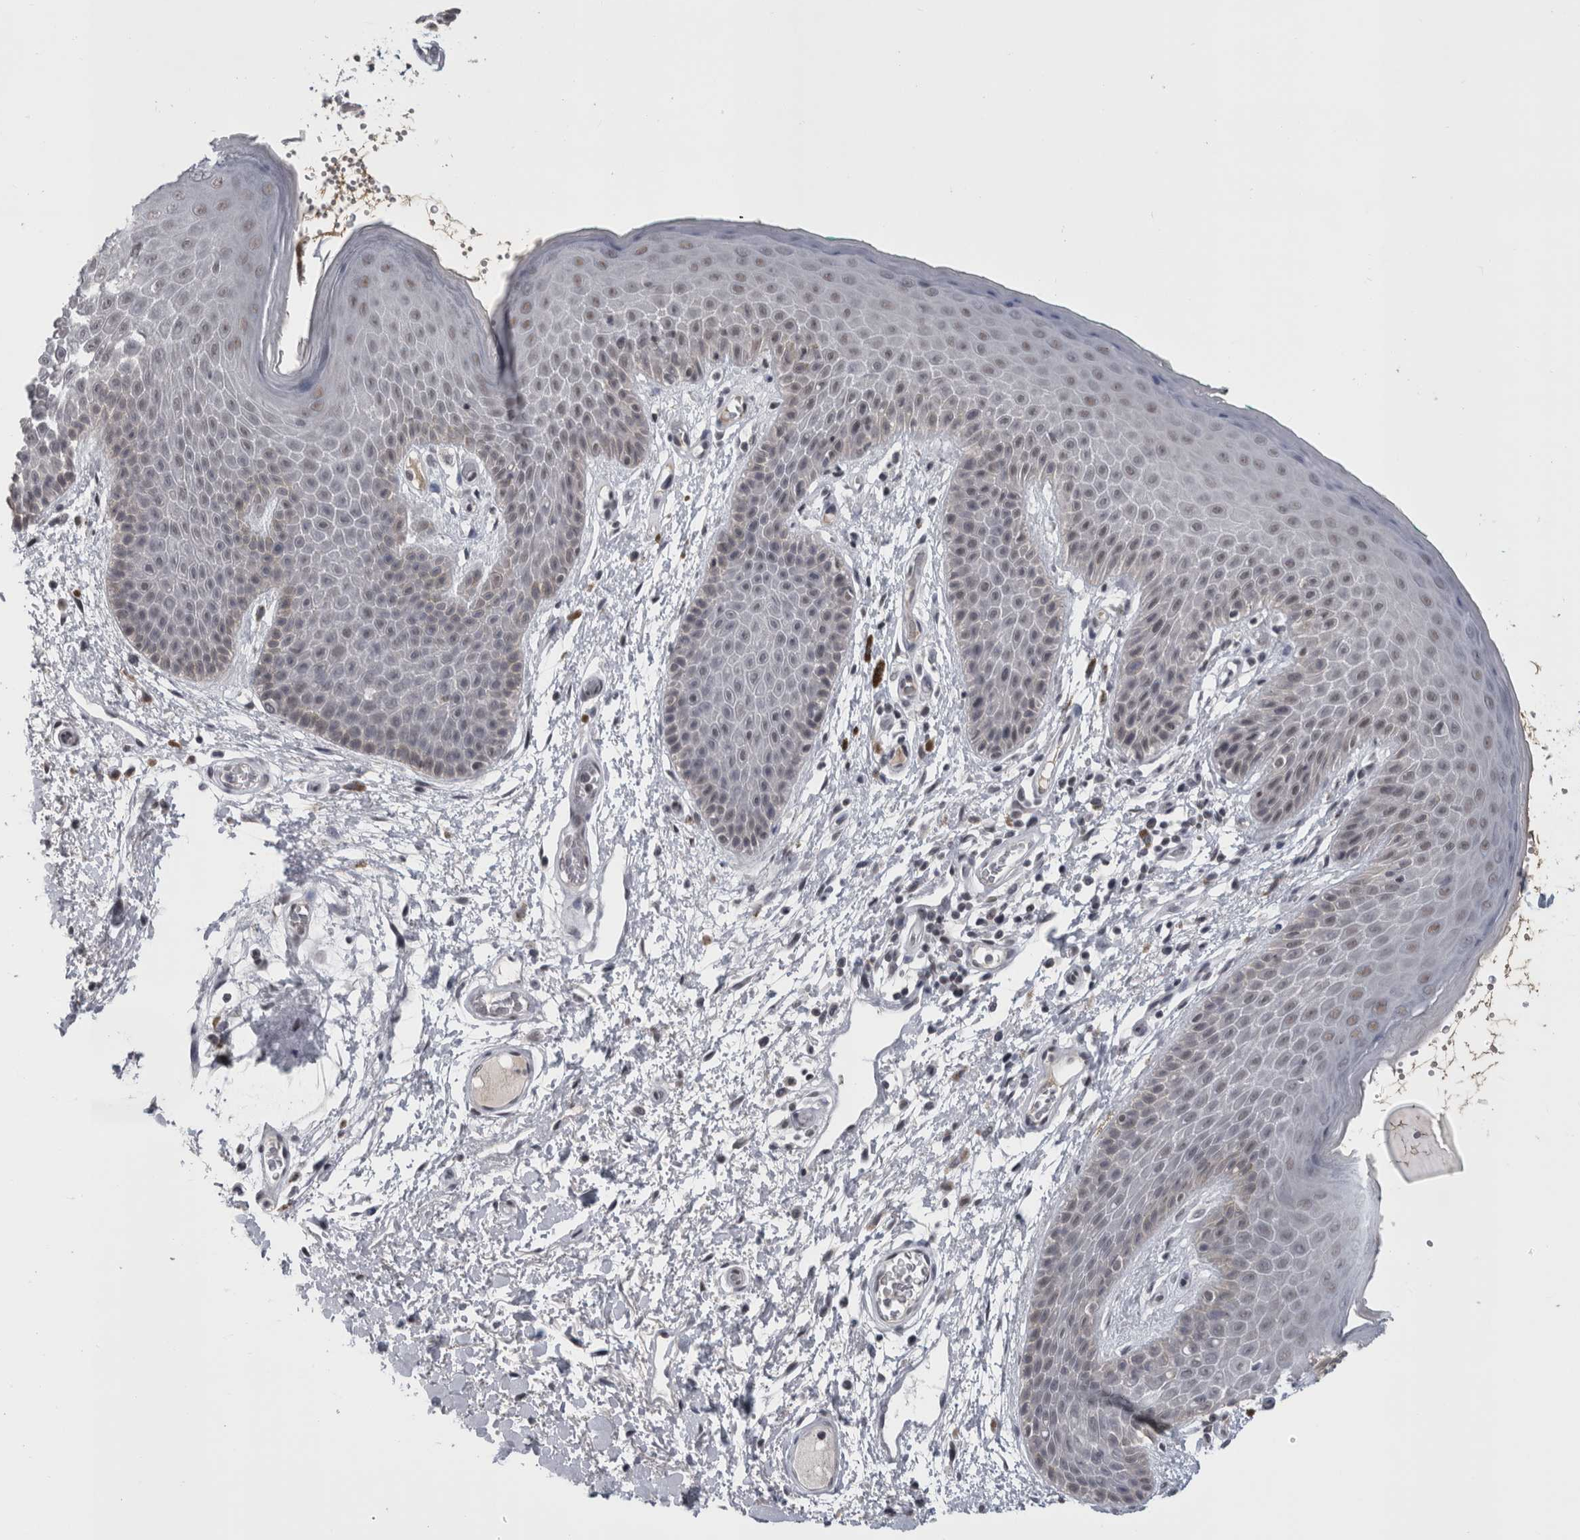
{"staining": {"intensity": "weak", "quantity": "25%-75%", "location": "nuclear"}, "tissue": "skin", "cell_type": "Epidermal cells", "image_type": "normal", "snomed": [{"axis": "morphology", "description": "Normal tissue, NOS"}, {"axis": "topography", "description": "Anal"}], "caption": "Skin stained with a brown dye exhibits weak nuclear positive staining in approximately 25%-75% of epidermal cells.", "gene": "ARID4B", "patient": {"sex": "male", "age": 74}}